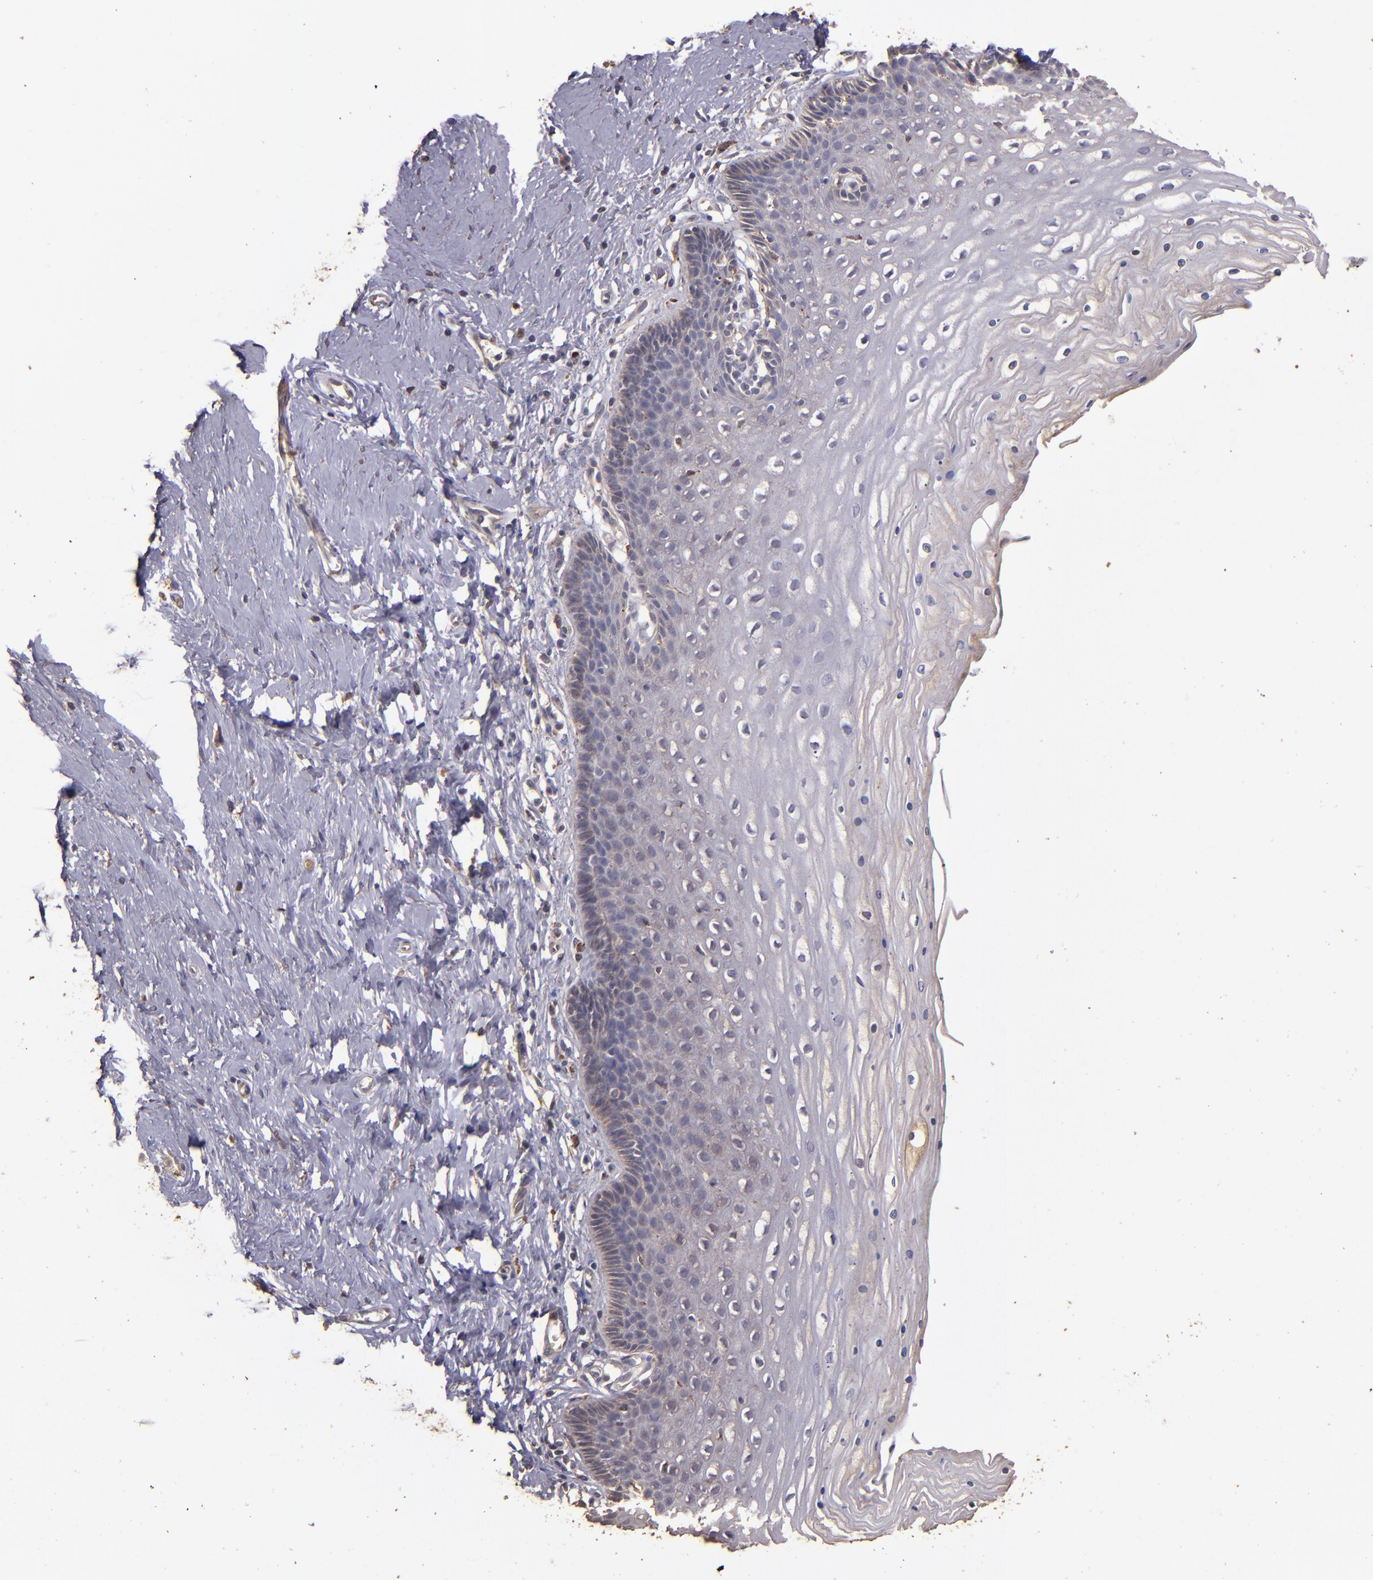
{"staining": {"intensity": "moderate", "quantity": ">75%", "location": "cytoplasmic/membranous"}, "tissue": "cervix", "cell_type": "Glandular cells", "image_type": "normal", "snomed": [{"axis": "morphology", "description": "Normal tissue, NOS"}, {"axis": "topography", "description": "Cervix"}], "caption": "This photomicrograph shows unremarkable cervix stained with immunohistochemistry to label a protein in brown. The cytoplasmic/membranous of glandular cells show moderate positivity for the protein. Nuclei are counter-stained blue.", "gene": "SRRD", "patient": {"sex": "female", "age": 39}}